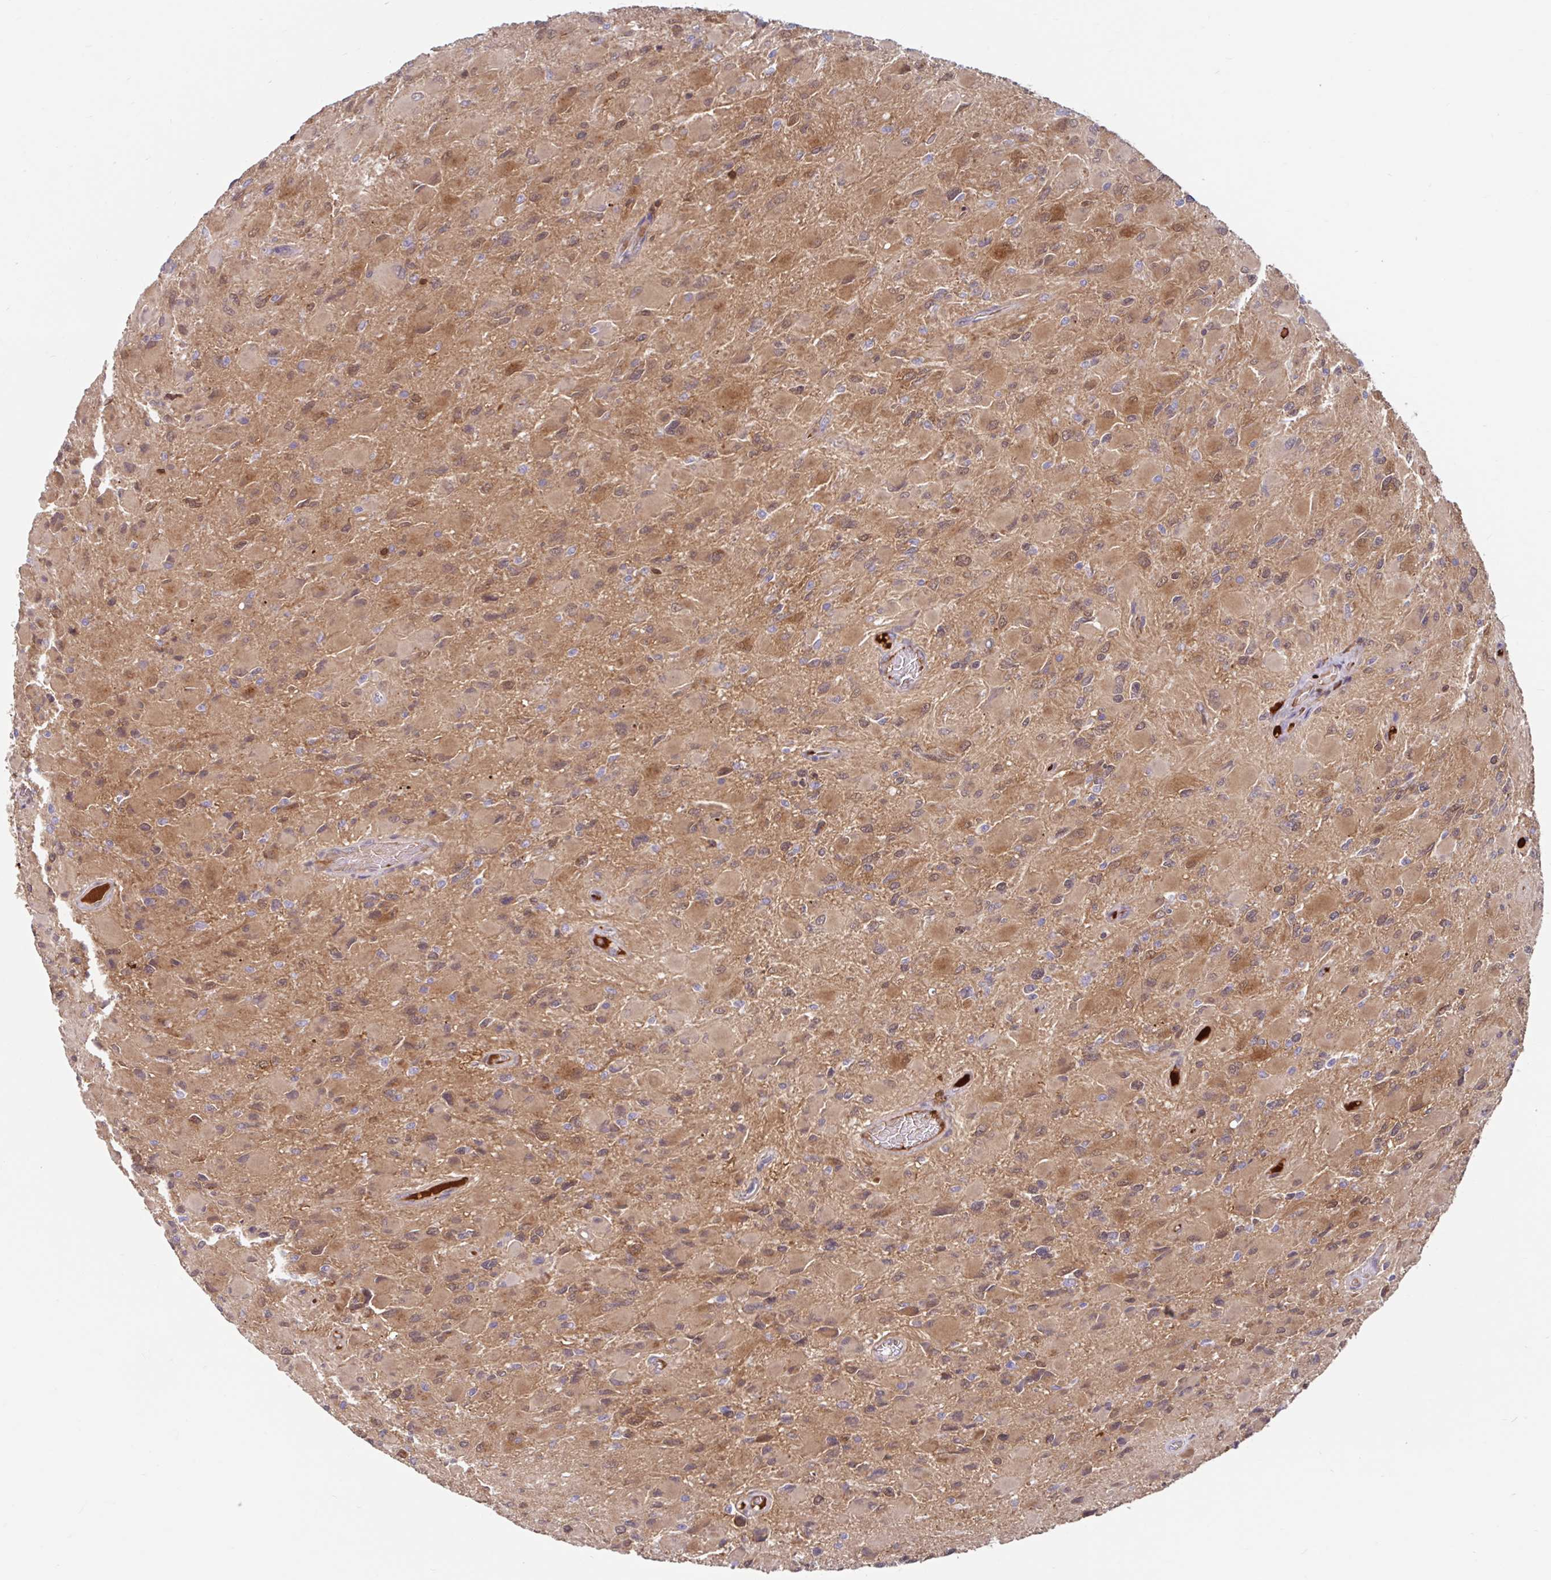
{"staining": {"intensity": "moderate", "quantity": ">75%", "location": "cytoplasmic/membranous,nuclear"}, "tissue": "glioma", "cell_type": "Tumor cells", "image_type": "cancer", "snomed": [{"axis": "morphology", "description": "Glioma, malignant, High grade"}, {"axis": "topography", "description": "Cerebral cortex"}], "caption": "A brown stain labels moderate cytoplasmic/membranous and nuclear expression of a protein in human malignant glioma (high-grade) tumor cells. (DAB (3,3'-diaminobenzidine) IHC, brown staining for protein, blue staining for nuclei).", "gene": "BLVRA", "patient": {"sex": "female", "age": 36}}